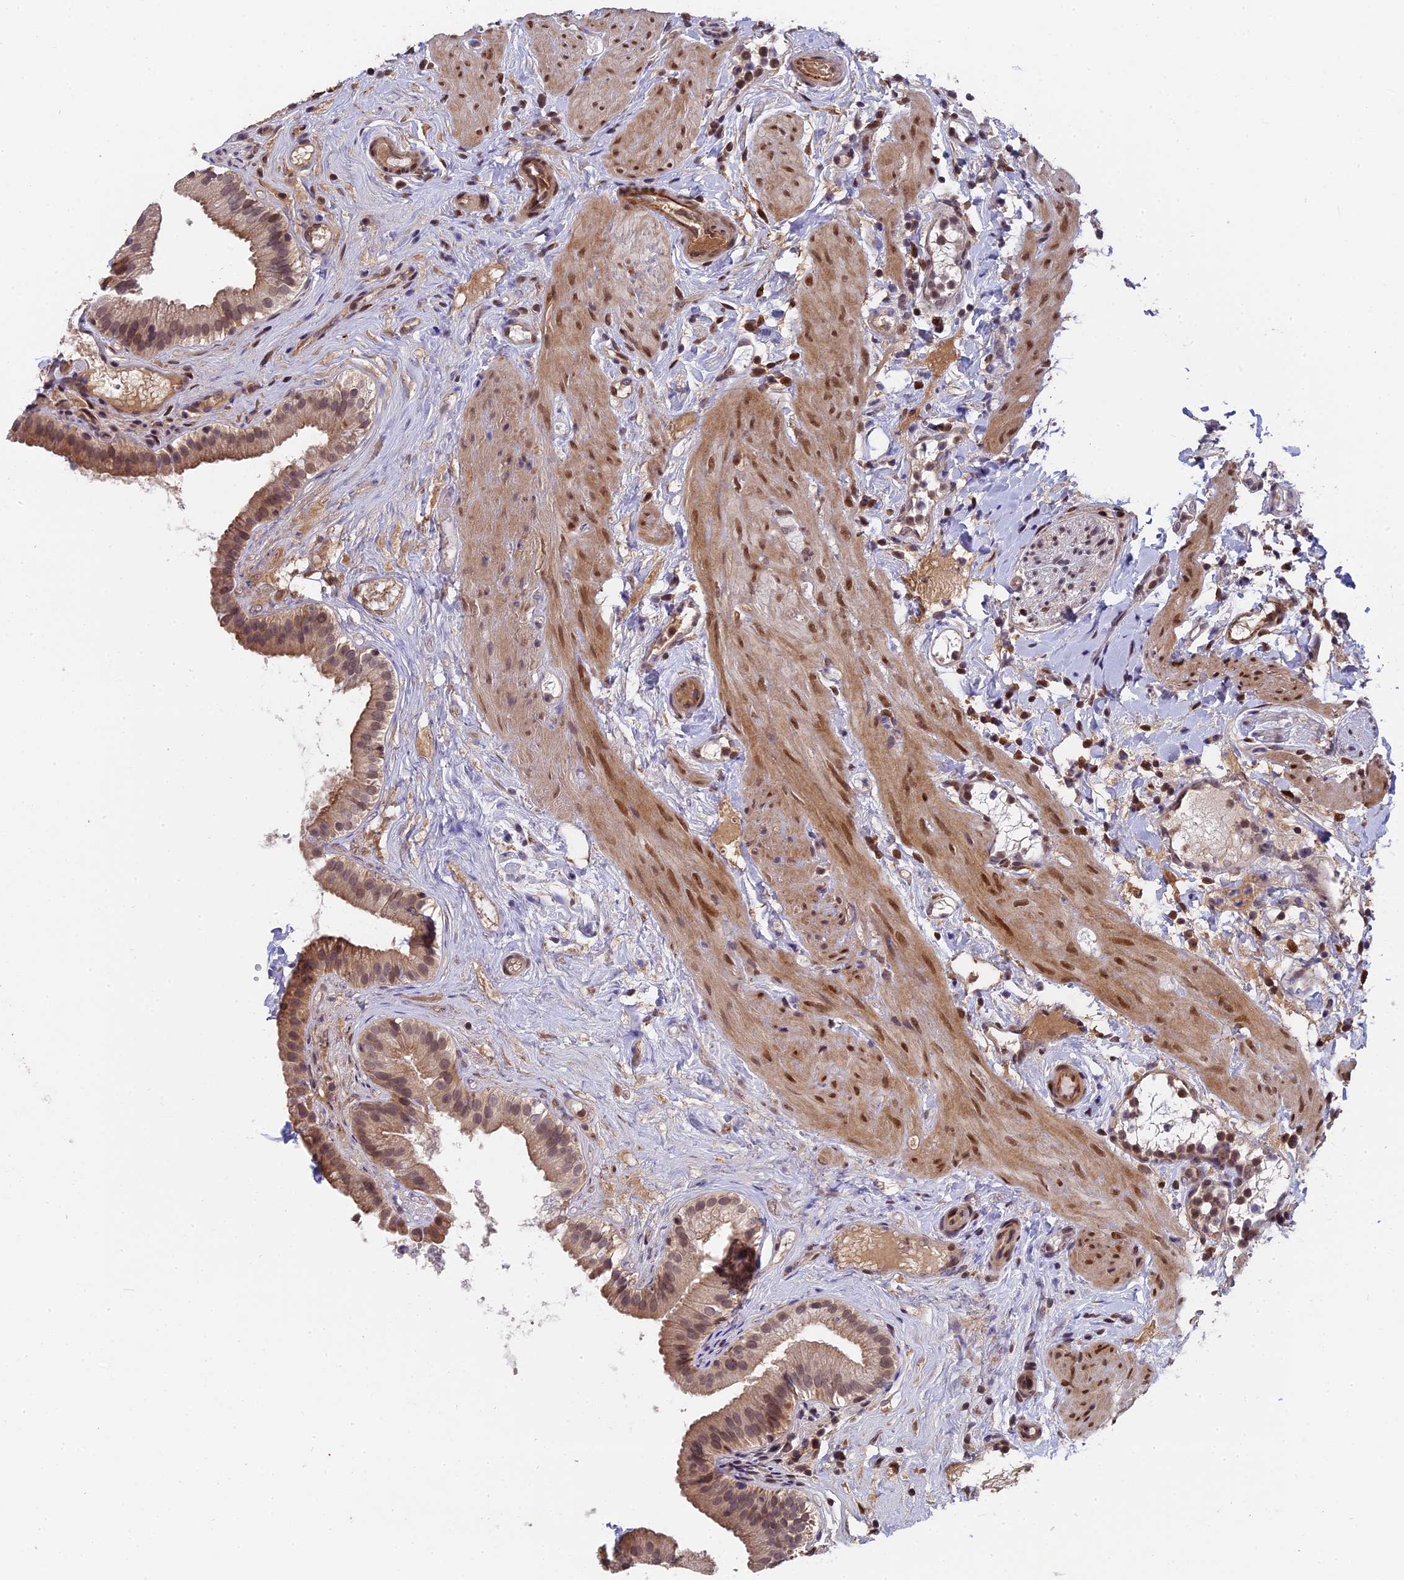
{"staining": {"intensity": "moderate", "quantity": "25%-75%", "location": "cytoplasmic/membranous,nuclear"}, "tissue": "gallbladder", "cell_type": "Glandular cells", "image_type": "normal", "snomed": [{"axis": "morphology", "description": "Normal tissue, NOS"}, {"axis": "topography", "description": "Gallbladder"}], "caption": "DAB (3,3'-diaminobenzidine) immunohistochemical staining of benign human gallbladder demonstrates moderate cytoplasmic/membranous,nuclear protein positivity in approximately 25%-75% of glandular cells. (DAB (3,3'-diaminobenzidine) IHC, brown staining for protein, blue staining for nuclei).", "gene": "PYGO1", "patient": {"sex": "female", "age": 26}}